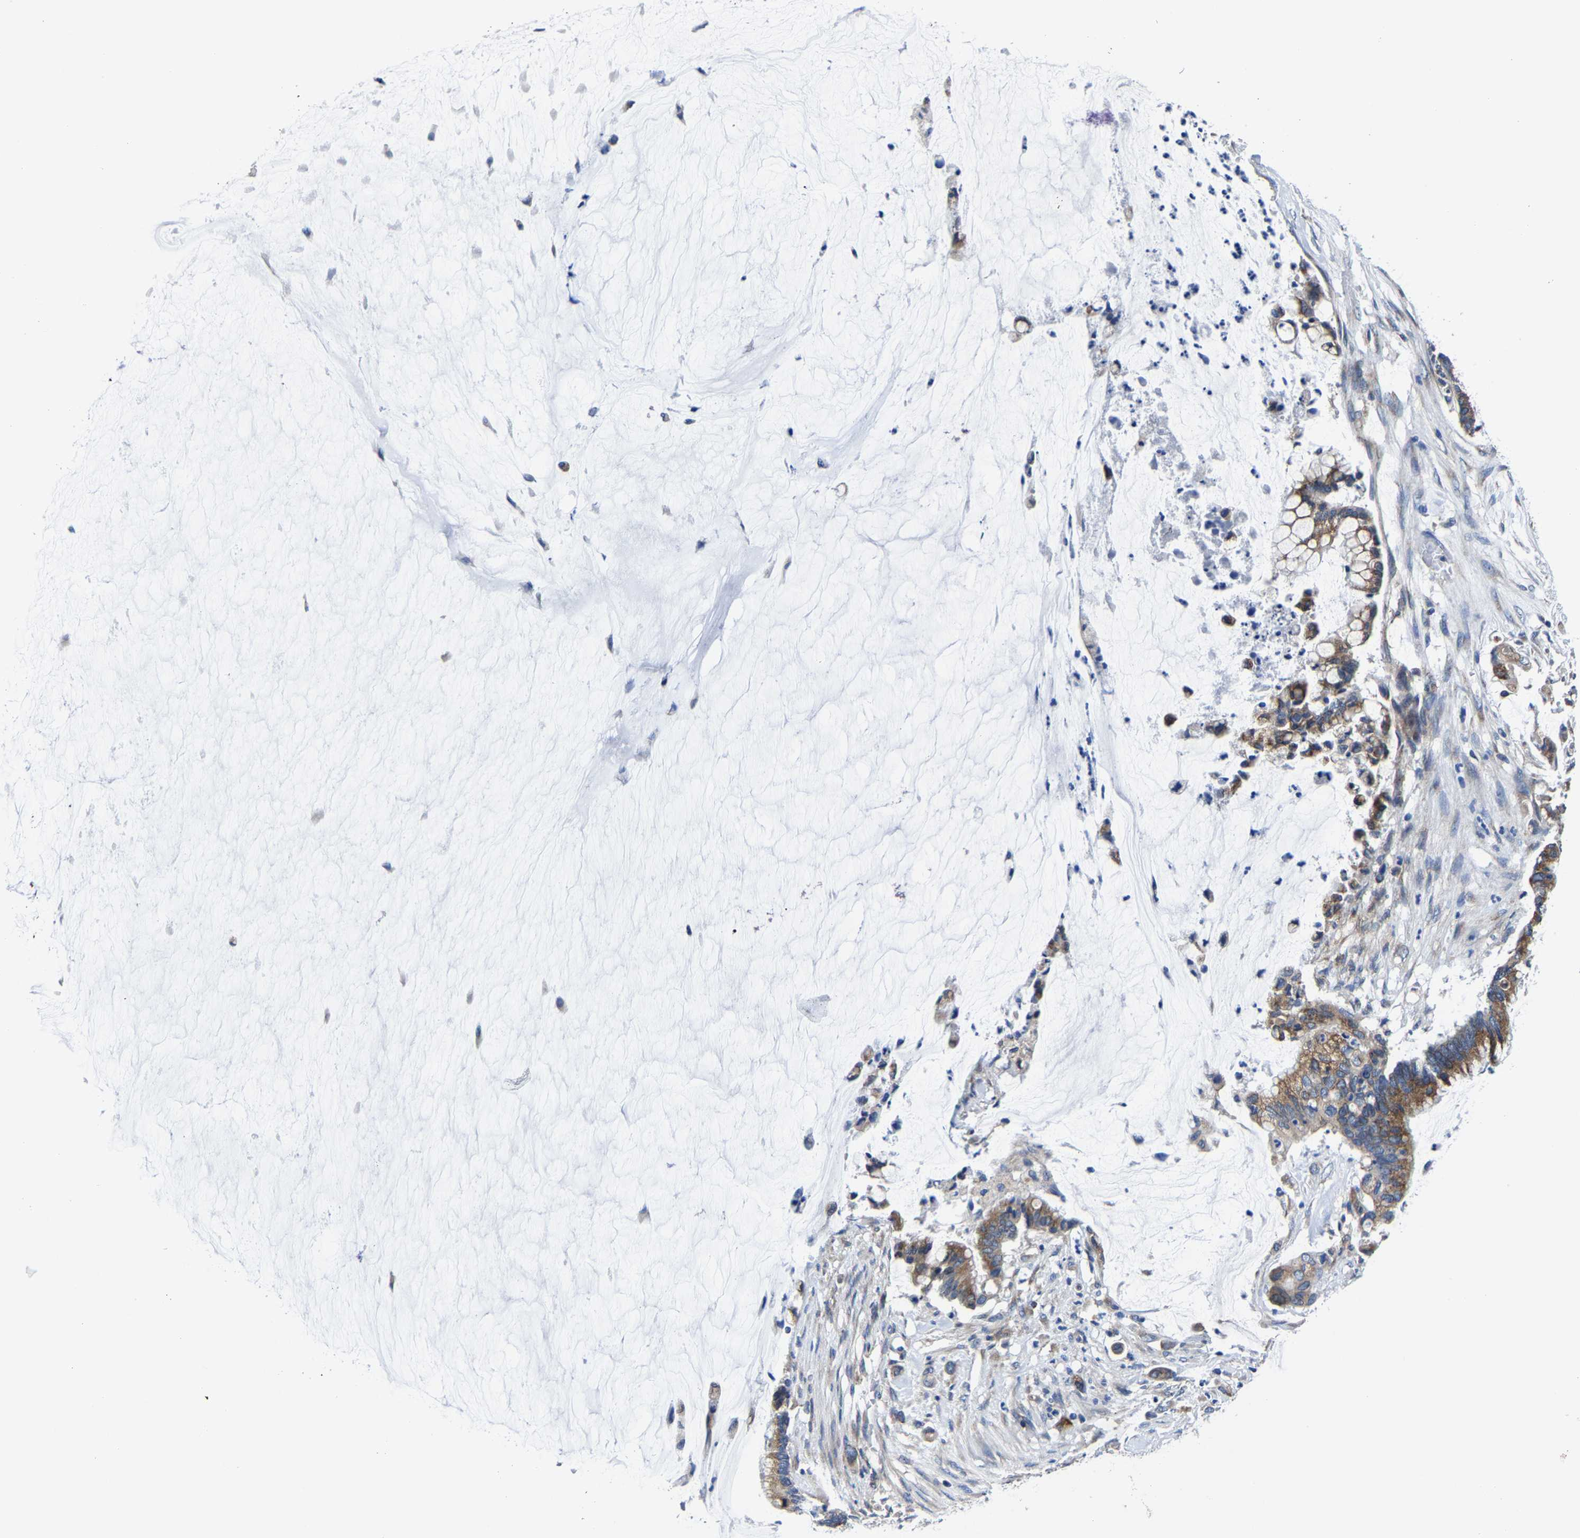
{"staining": {"intensity": "moderate", "quantity": ">75%", "location": "cytoplasmic/membranous"}, "tissue": "pancreatic cancer", "cell_type": "Tumor cells", "image_type": "cancer", "snomed": [{"axis": "morphology", "description": "Adenocarcinoma, NOS"}, {"axis": "topography", "description": "Pancreas"}], "caption": "This image reveals IHC staining of pancreatic cancer (adenocarcinoma), with medium moderate cytoplasmic/membranous expression in approximately >75% of tumor cells.", "gene": "EBAG9", "patient": {"sex": "male", "age": 41}}